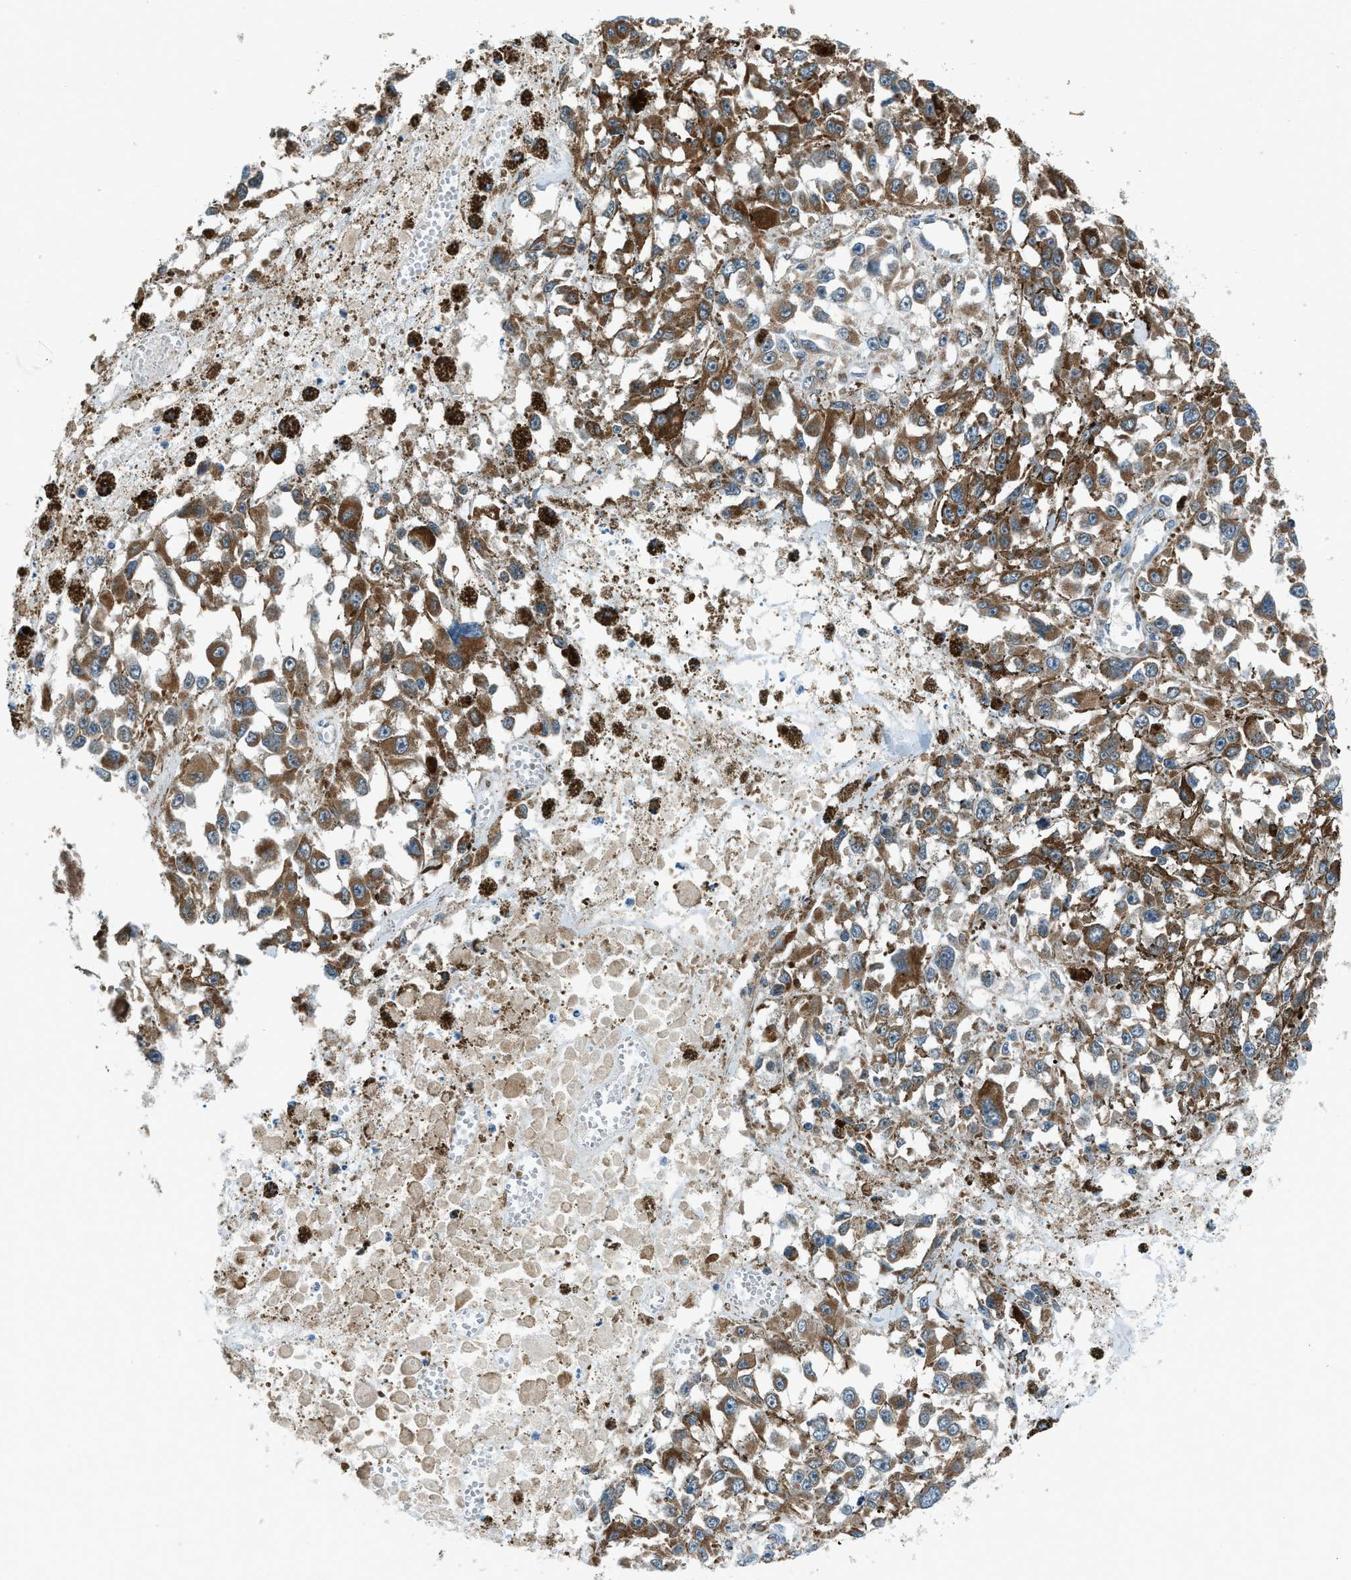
{"staining": {"intensity": "moderate", "quantity": ">75%", "location": "cytoplasmic/membranous"}, "tissue": "melanoma", "cell_type": "Tumor cells", "image_type": "cancer", "snomed": [{"axis": "morphology", "description": "Malignant melanoma, Metastatic site"}, {"axis": "topography", "description": "Lymph node"}], "caption": "Immunohistochemistry micrograph of neoplastic tissue: malignant melanoma (metastatic site) stained using immunohistochemistry (IHC) reveals medium levels of moderate protein expression localized specifically in the cytoplasmic/membranous of tumor cells, appearing as a cytoplasmic/membranous brown color.", "gene": "PIGG", "patient": {"sex": "male", "age": 59}}